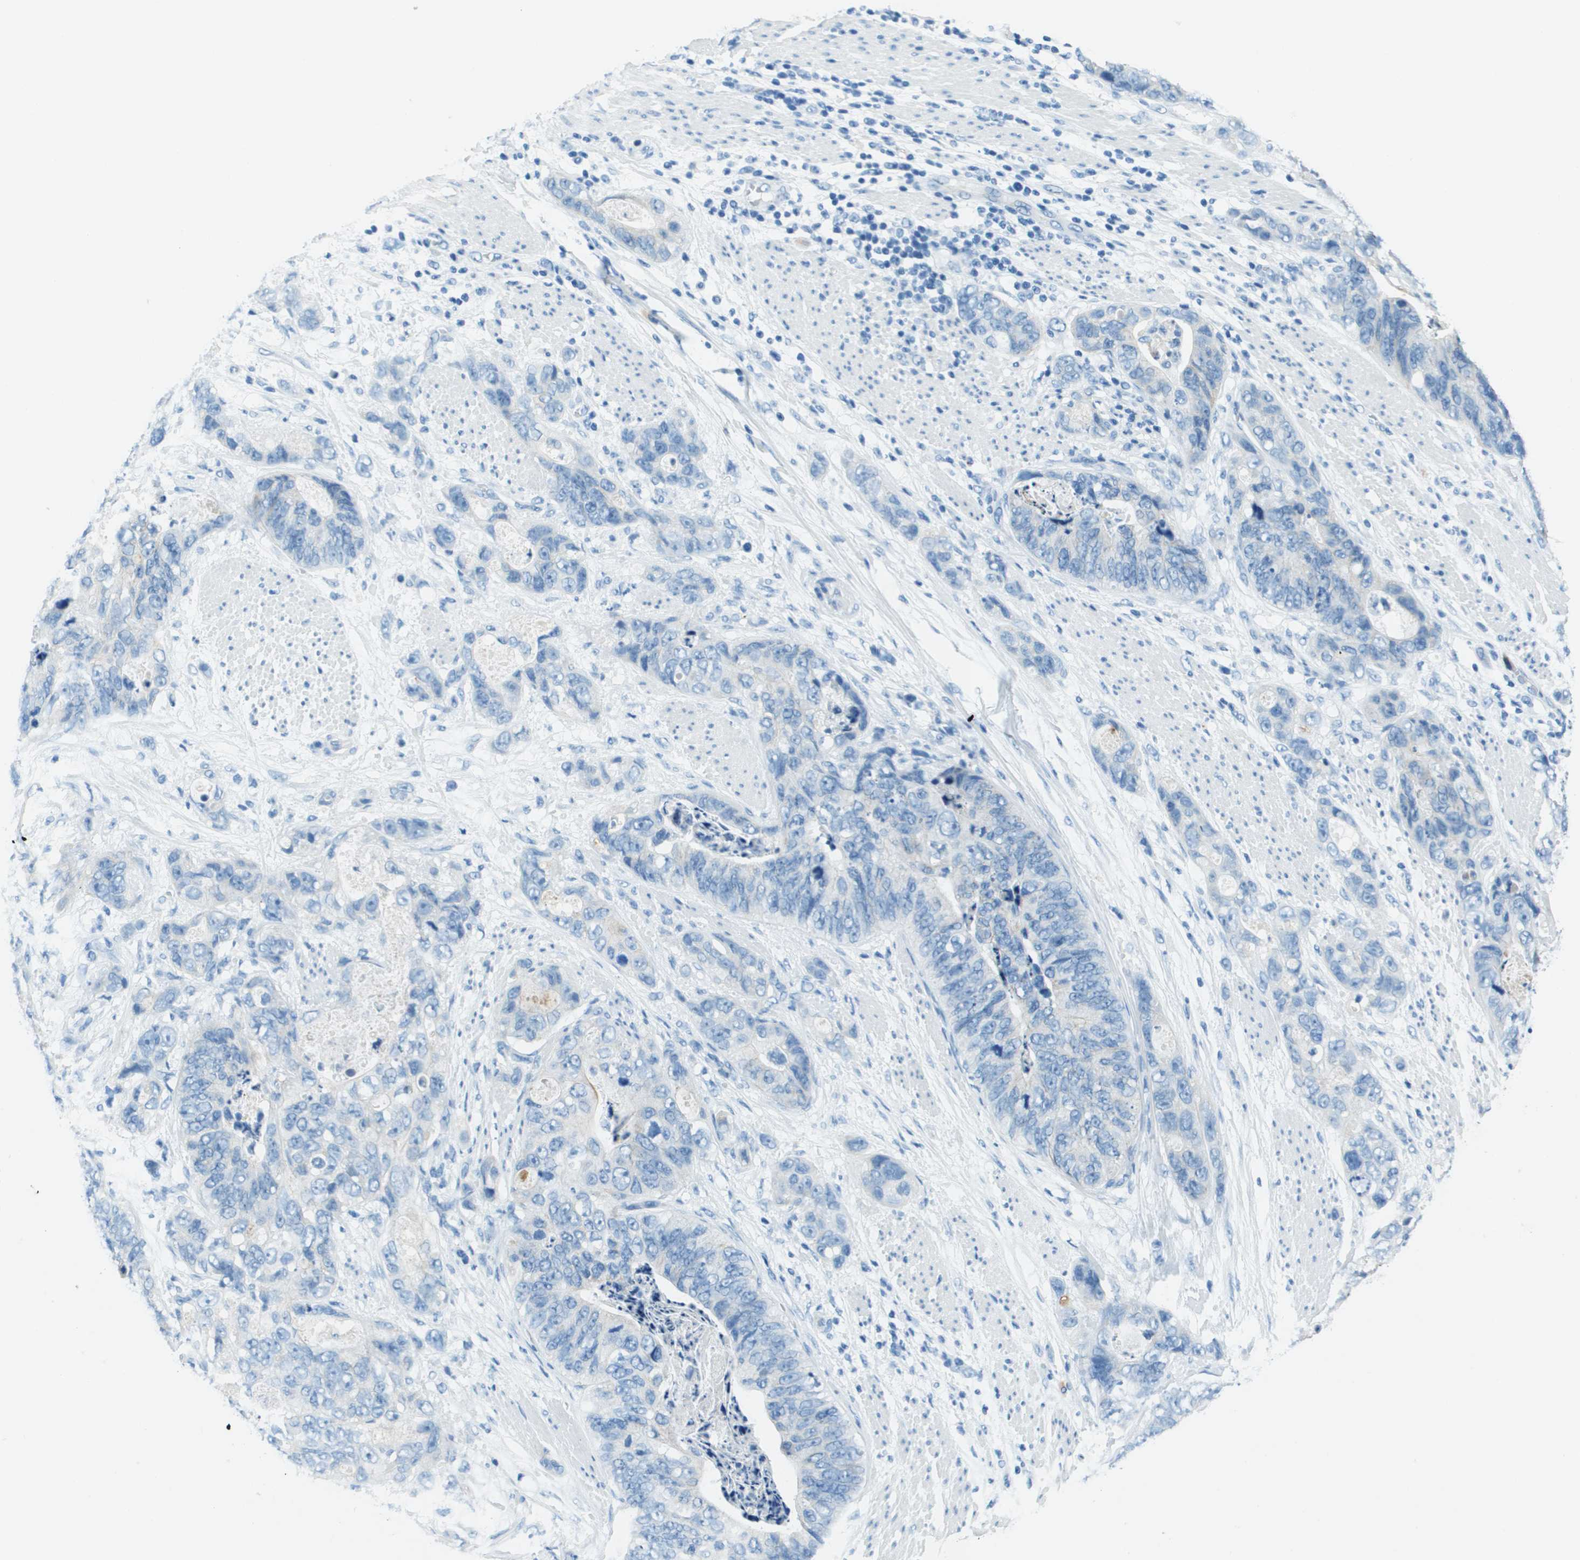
{"staining": {"intensity": "negative", "quantity": "none", "location": "none"}, "tissue": "stomach cancer", "cell_type": "Tumor cells", "image_type": "cancer", "snomed": [{"axis": "morphology", "description": "Adenocarcinoma, NOS"}, {"axis": "topography", "description": "Stomach"}], "caption": "Immunohistochemical staining of human adenocarcinoma (stomach) displays no significant staining in tumor cells.", "gene": "SLC16A10", "patient": {"sex": "female", "age": 89}}